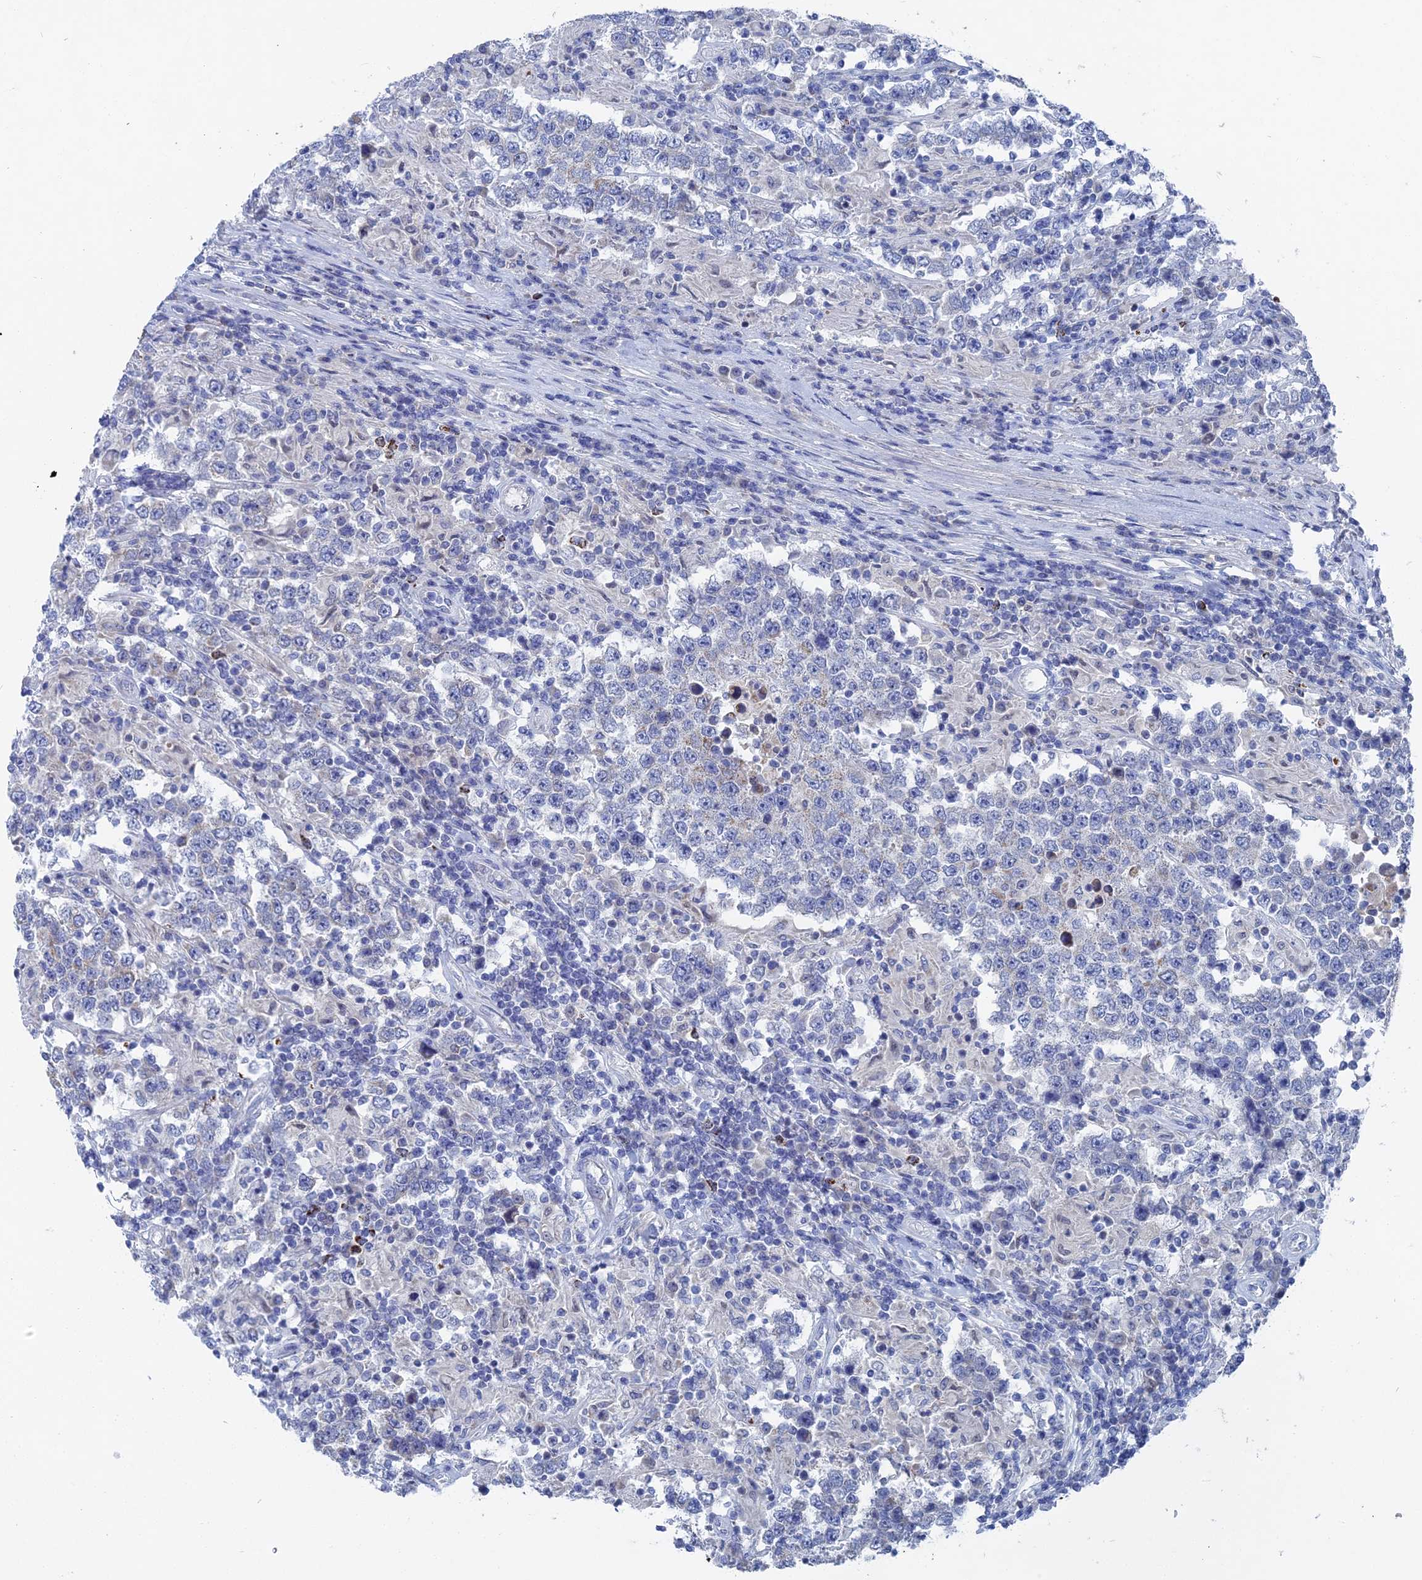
{"staining": {"intensity": "negative", "quantity": "none", "location": "none"}, "tissue": "testis cancer", "cell_type": "Tumor cells", "image_type": "cancer", "snomed": [{"axis": "morphology", "description": "Normal tissue, NOS"}, {"axis": "morphology", "description": "Urothelial carcinoma, High grade"}, {"axis": "morphology", "description": "Seminoma, NOS"}, {"axis": "morphology", "description": "Carcinoma, Embryonal, NOS"}, {"axis": "topography", "description": "Urinary bladder"}, {"axis": "topography", "description": "Testis"}], "caption": "The IHC photomicrograph has no significant staining in tumor cells of embryonal carcinoma (testis) tissue. The staining is performed using DAB (3,3'-diaminobenzidine) brown chromogen with nuclei counter-stained in using hematoxylin.", "gene": "HIGD1A", "patient": {"sex": "male", "age": 41}}